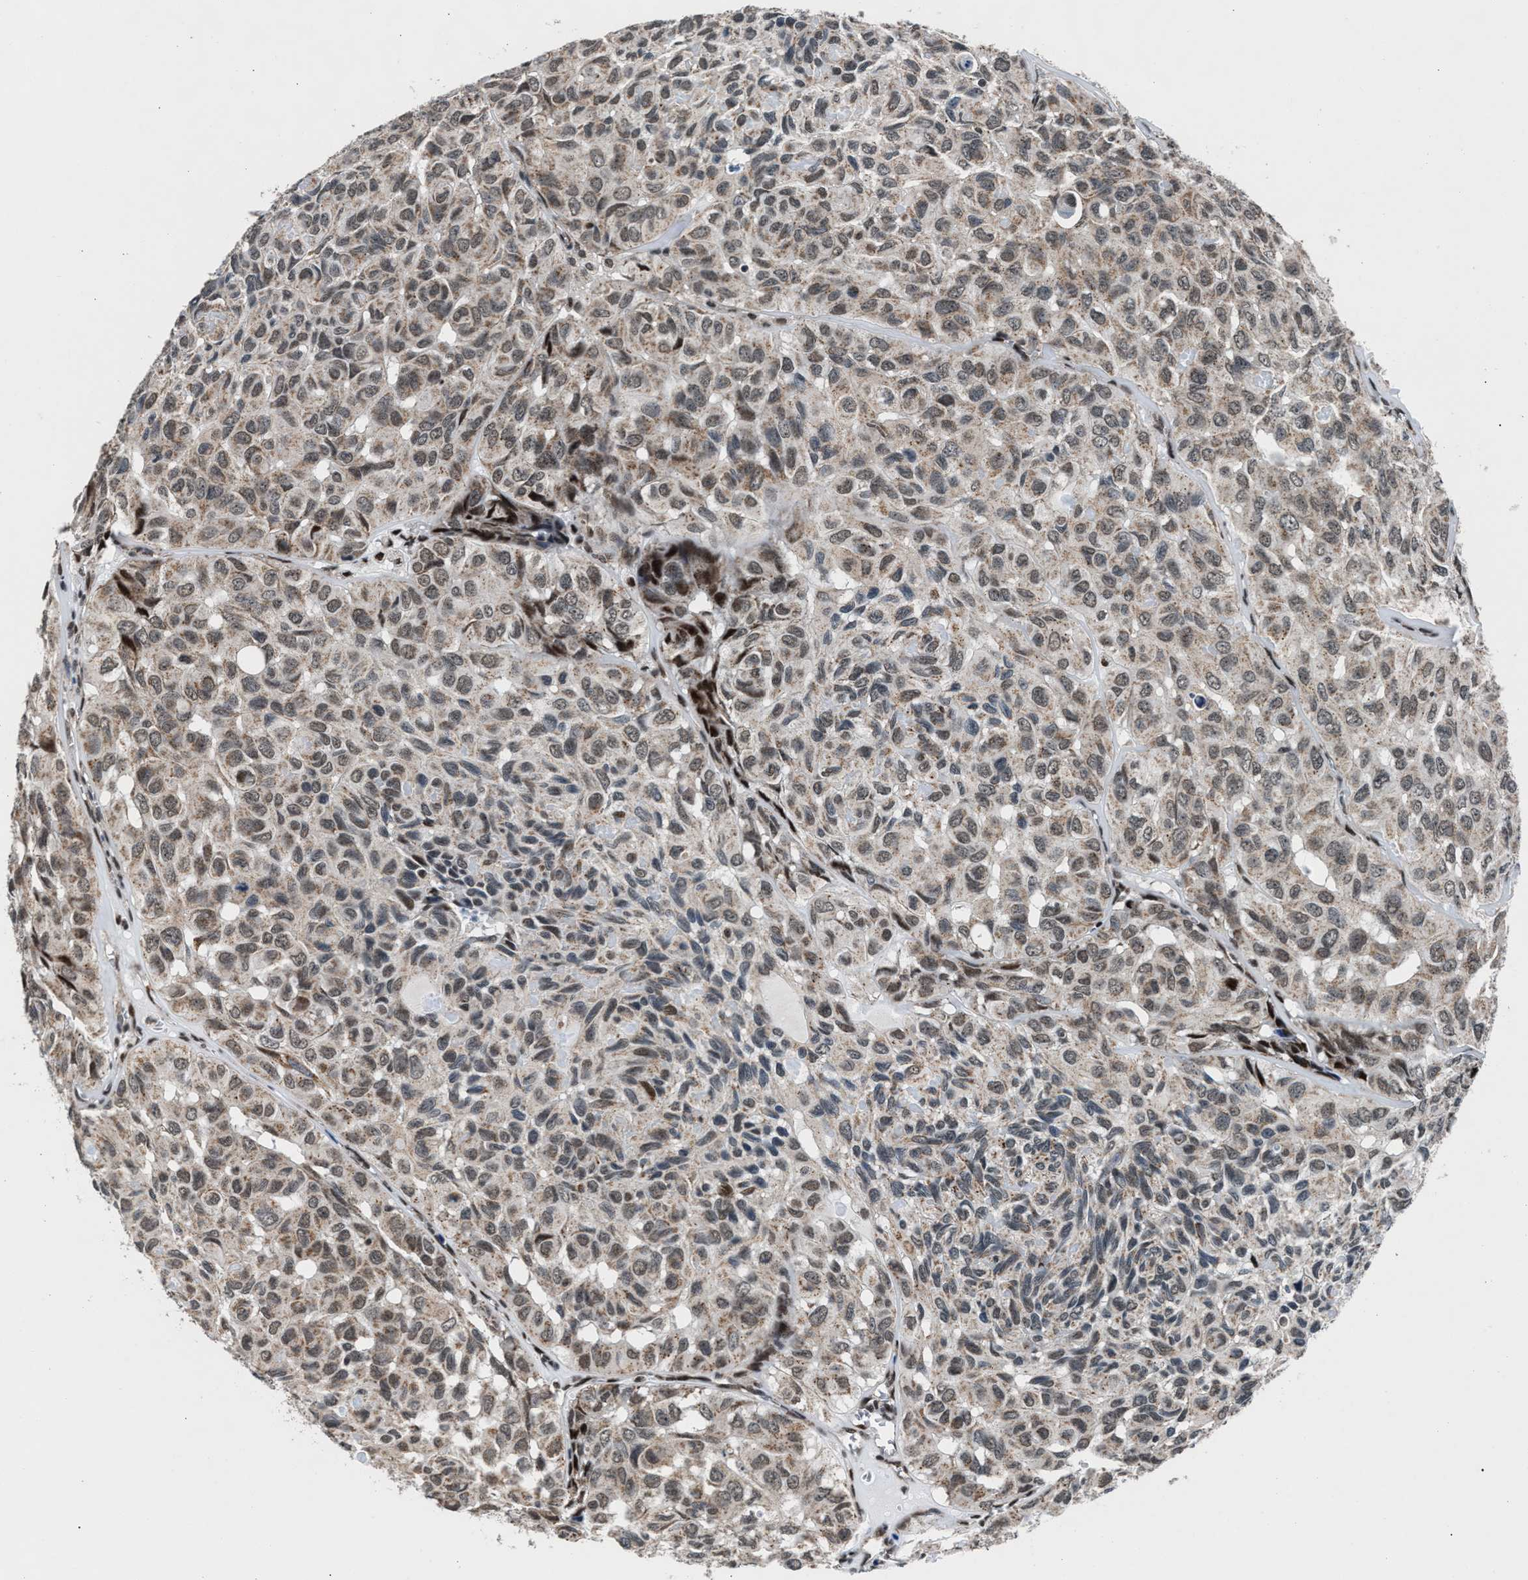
{"staining": {"intensity": "weak", "quantity": ">75%", "location": "nuclear"}, "tissue": "head and neck cancer", "cell_type": "Tumor cells", "image_type": "cancer", "snomed": [{"axis": "morphology", "description": "Adenocarcinoma, NOS"}, {"axis": "topography", "description": "Salivary gland, NOS"}, {"axis": "topography", "description": "Head-Neck"}], "caption": "Immunohistochemistry image of human head and neck adenocarcinoma stained for a protein (brown), which demonstrates low levels of weak nuclear expression in approximately >75% of tumor cells.", "gene": "PRRC2B", "patient": {"sex": "female", "age": 76}}